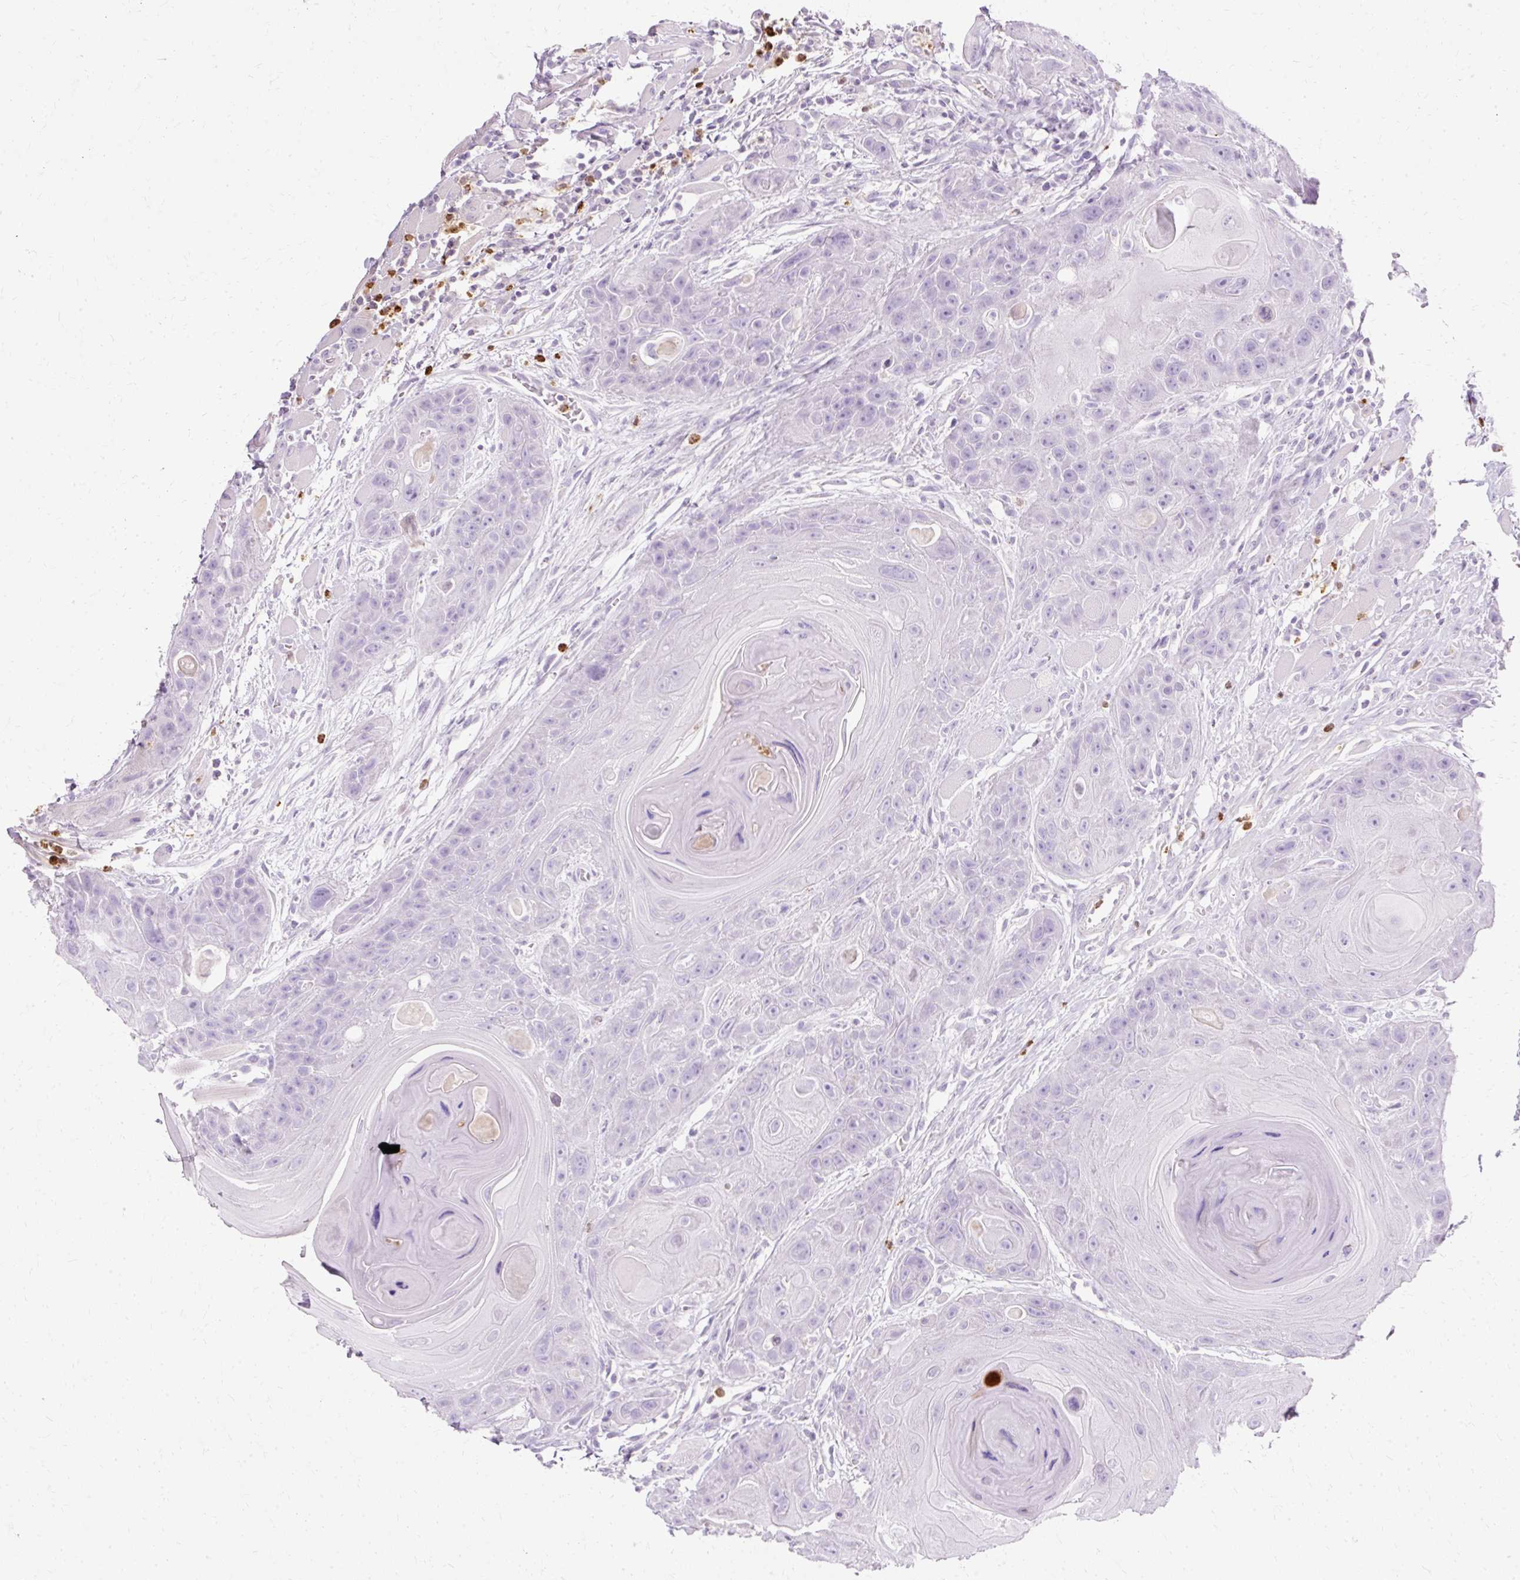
{"staining": {"intensity": "negative", "quantity": "none", "location": "none"}, "tissue": "head and neck cancer", "cell_type": "Tumor cells", "image_type": "cancer", "snomed": [{"axis": "morphology", "description": "Squamous cell carcinoma, NOS"}, {"axis": "topography", "description": "Head-Neck"}], "caption": "A histopathology image of head and neck cancer stained for a protein shows no brown staining in tumor cells. The staining was performed using DAB to visualize the protein expression in brown, while the nuclei were stained in blue with hematoxylin (Magnification: 20x).", "gene": "DEFA1", "patient": {"sex": "female", "age": 59}}